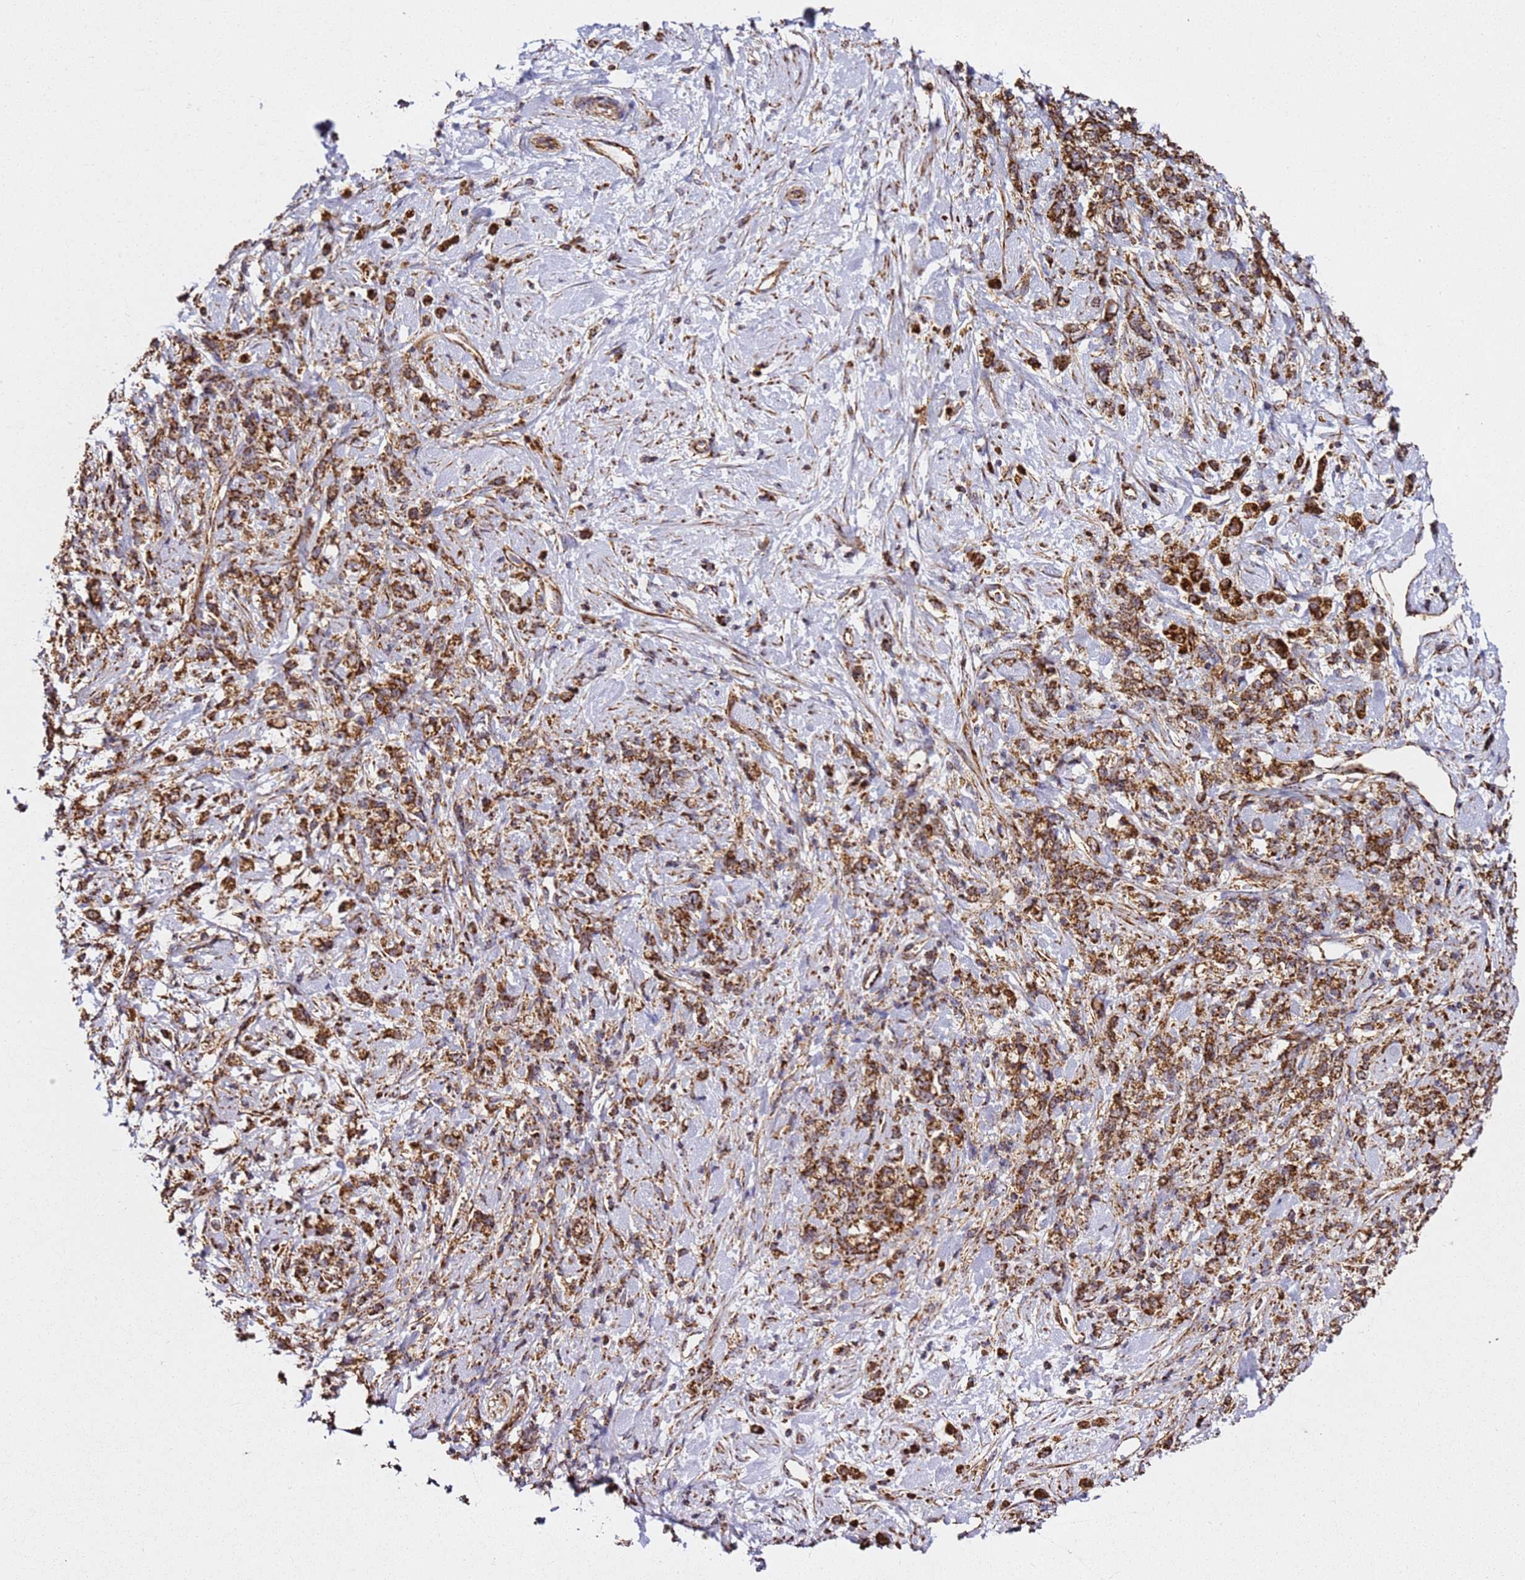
{"staining": {"intensity": "strong", "quantity": ">75%", "location": "cytoplasmic/membranous"}, "tissue": "stomach cancer", "cell_type": "Tumor cells", "image_type": "cancer", "snomed": [{"axis": "morphology", "description": "Adenocarcinoma, NOS"}, {"axis": "topography", "description": "Stomach"}], "caption": "Stomach cancer (adenocarcinoma) stained for a protein exhibits strong cytoplasmic/membranous positivity in tumor cells.", "gene": "NDUFA3", "patient": {"sex": "female", "age": 60}}